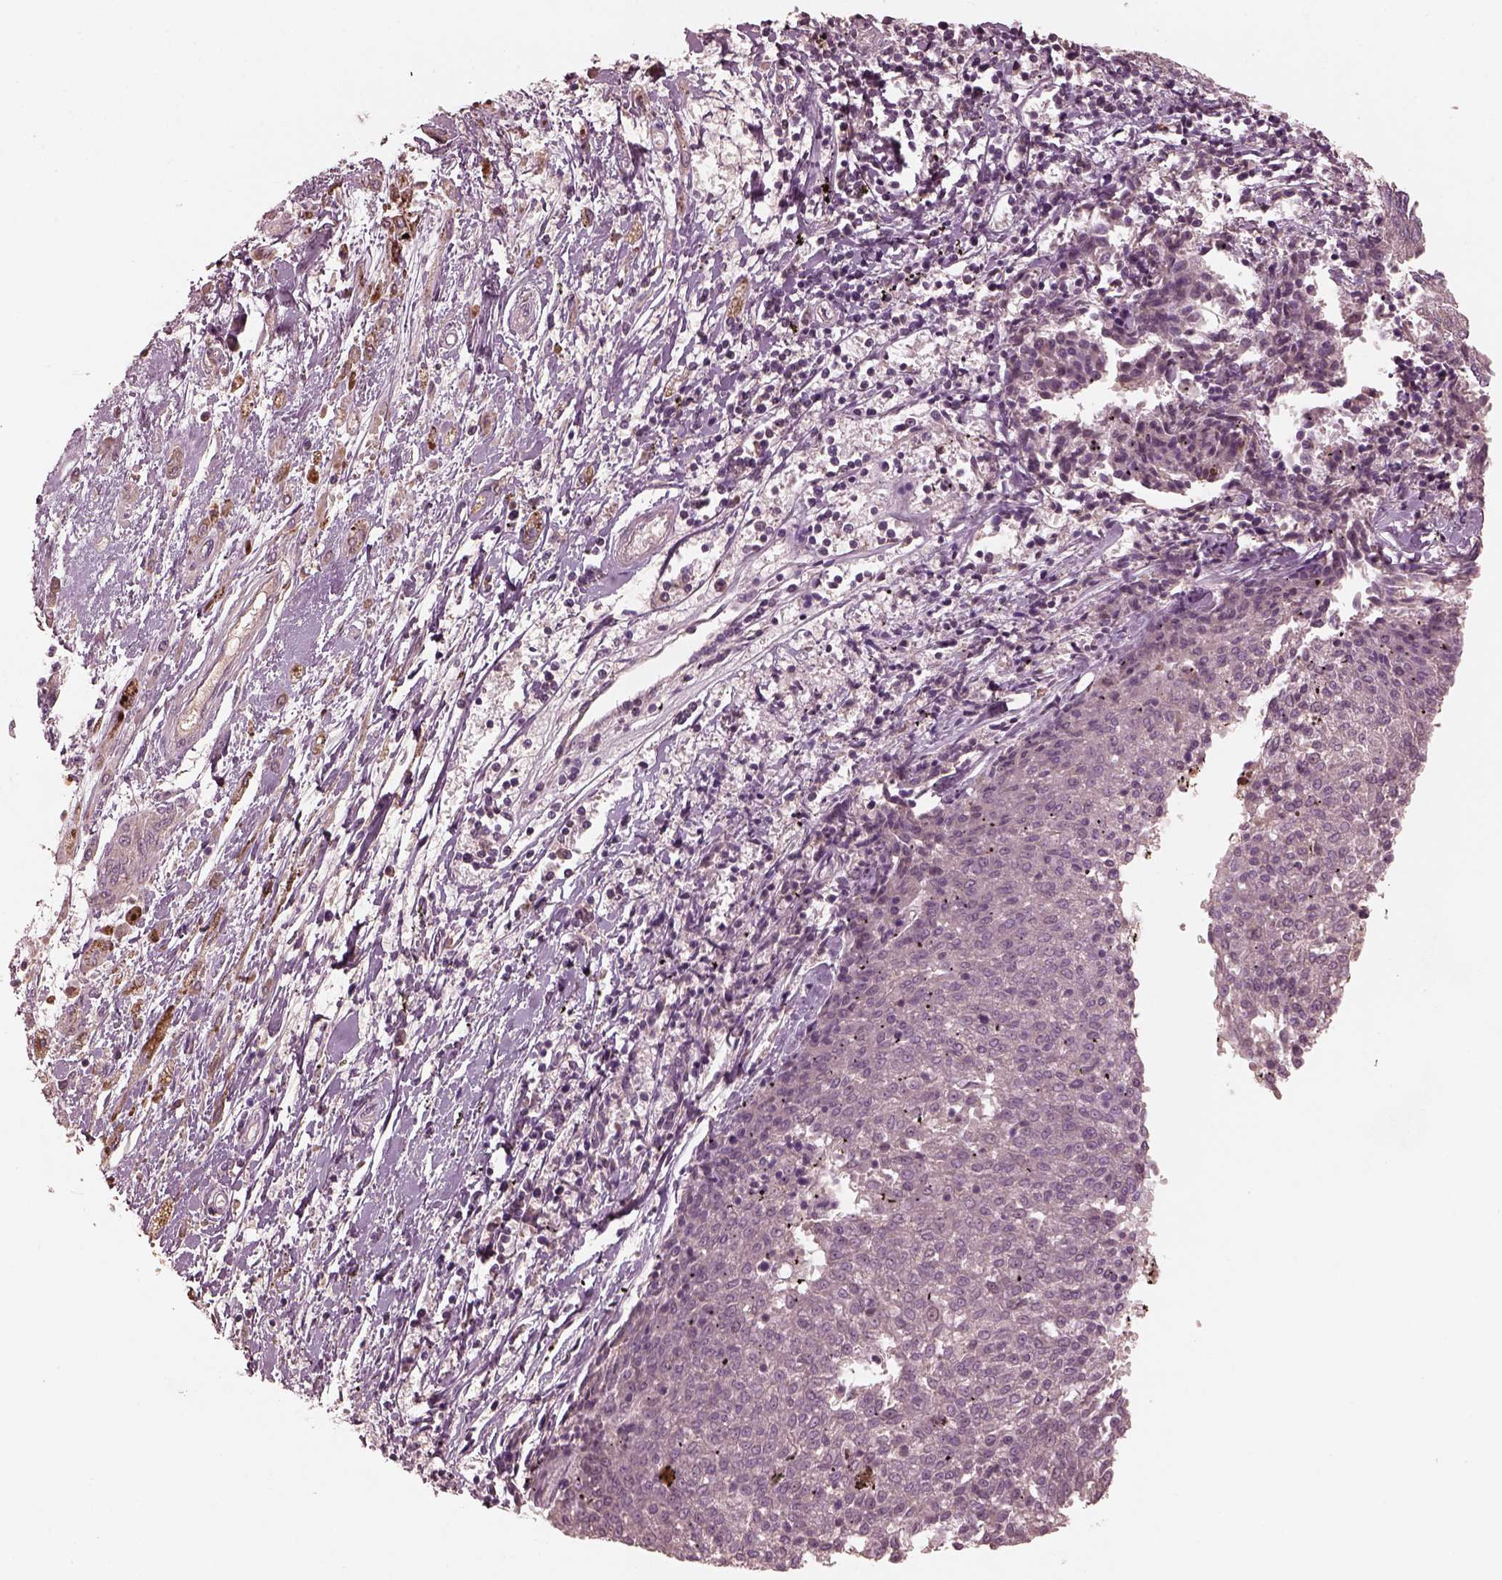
{"staining": {"intensity": "negative", "quantity": "none", "location": "none"}, "tissue": "melanoma", "cell_type": "Tumor cells", "image_type": "cancer", "snomed": [{"axis": "morphology", "description": "Malignant melanoma, NOS"}, {"axis": "topography", "description": "Skin"}], "caption": "This is an immunohistochemistry (IHC) photomicrograph of melanoma. There is no staining in tumor cells.", "gene": "VWA5B1", "patient": {"sex": "female", "age": 72}}